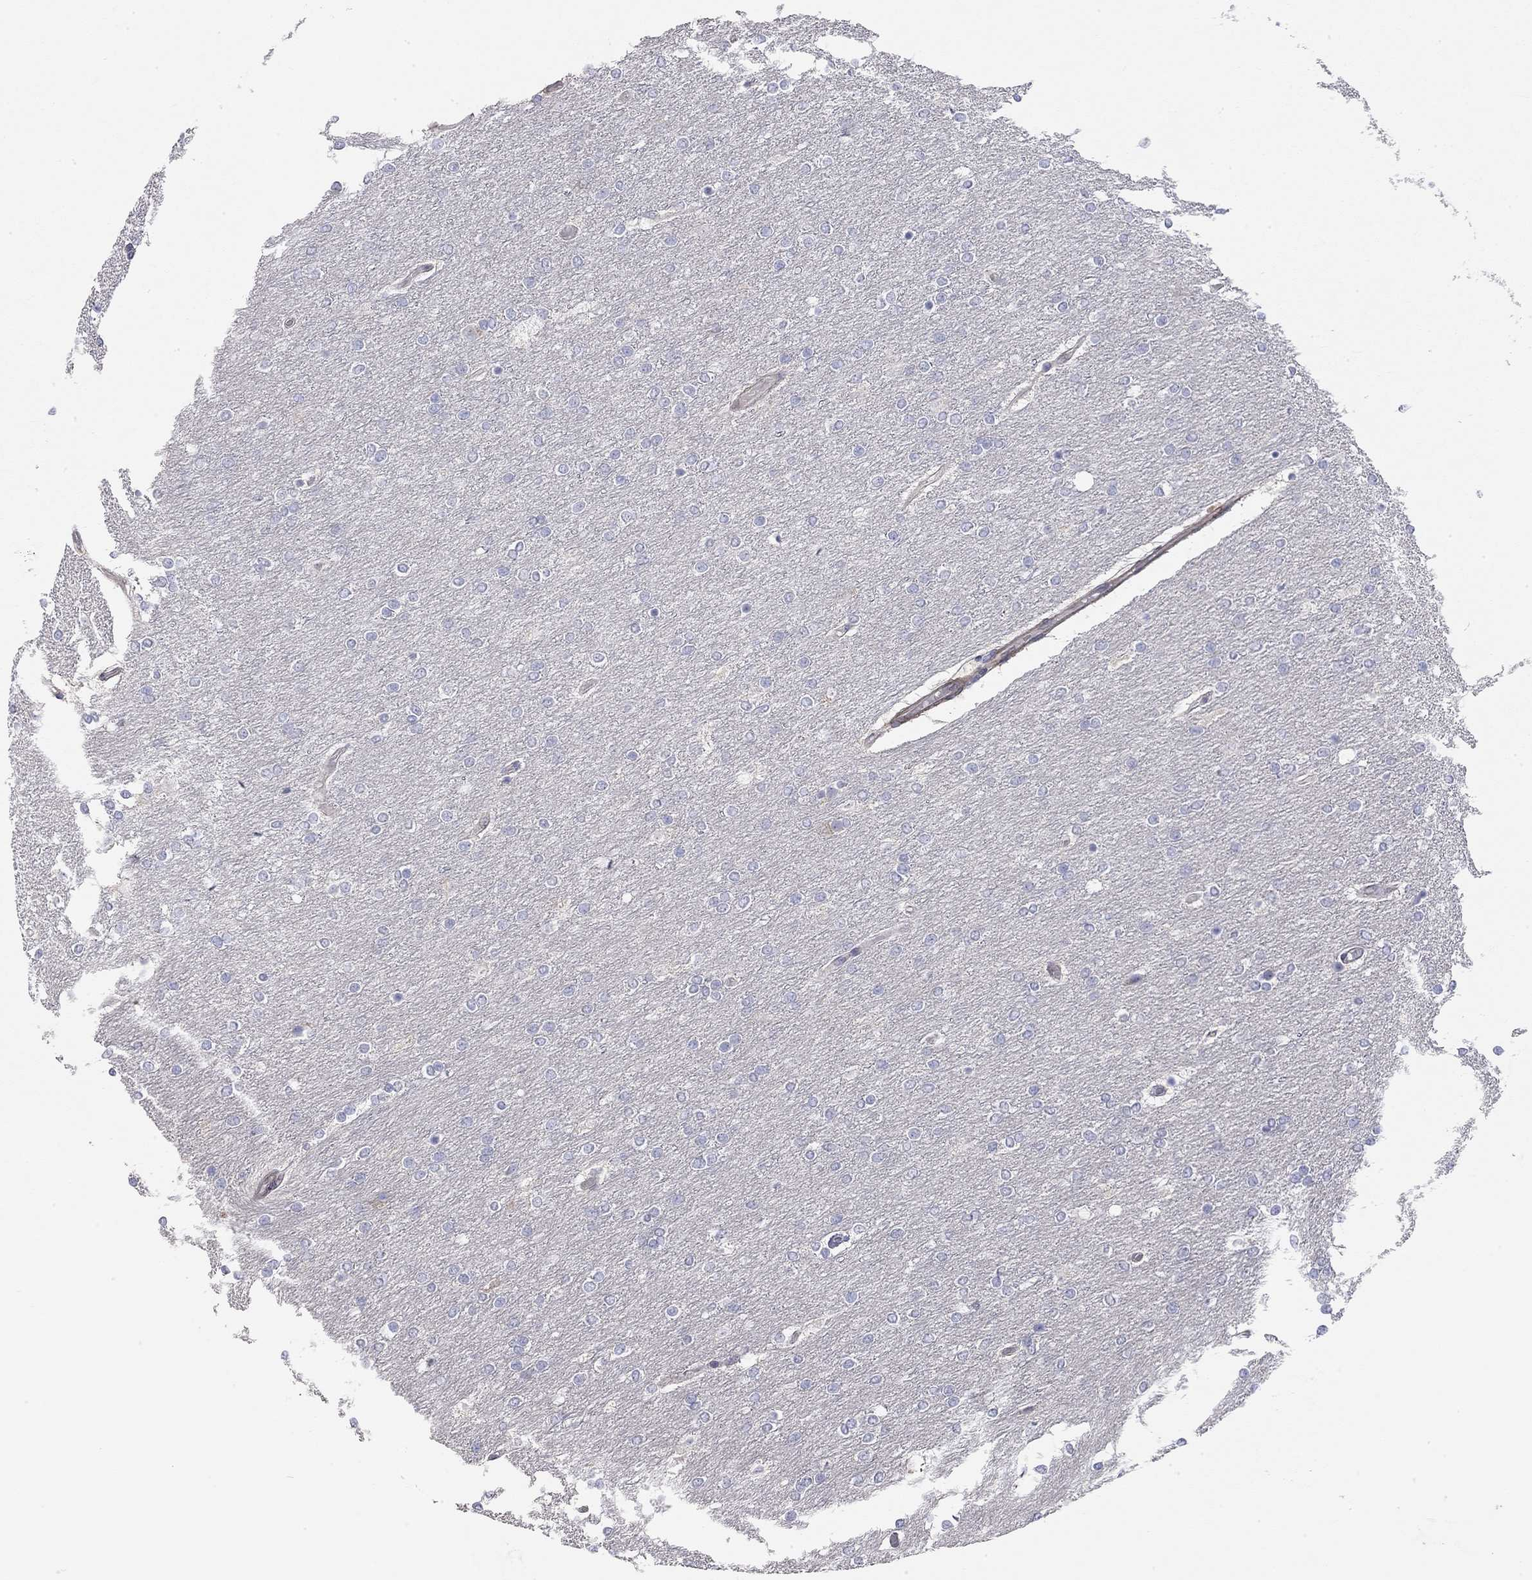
{"staining": {"intensity": "negative", "quantity": "none", "location": "none"}, "tissue": "glioma", "cell_type": "Tumor cells", "image_type": "cancer", "snomed": [{"axis": "morphology", "description": "Glioma, malignant, High grade"}, {"axis": "topography", "description": "Brain"}], "caption": "Immunohistochemistry of malignant glioma (high-grade) displays no positivity in tumor cells.", "gene": "PAPSS2", "patient": {"sex": "female", "age": 61}}